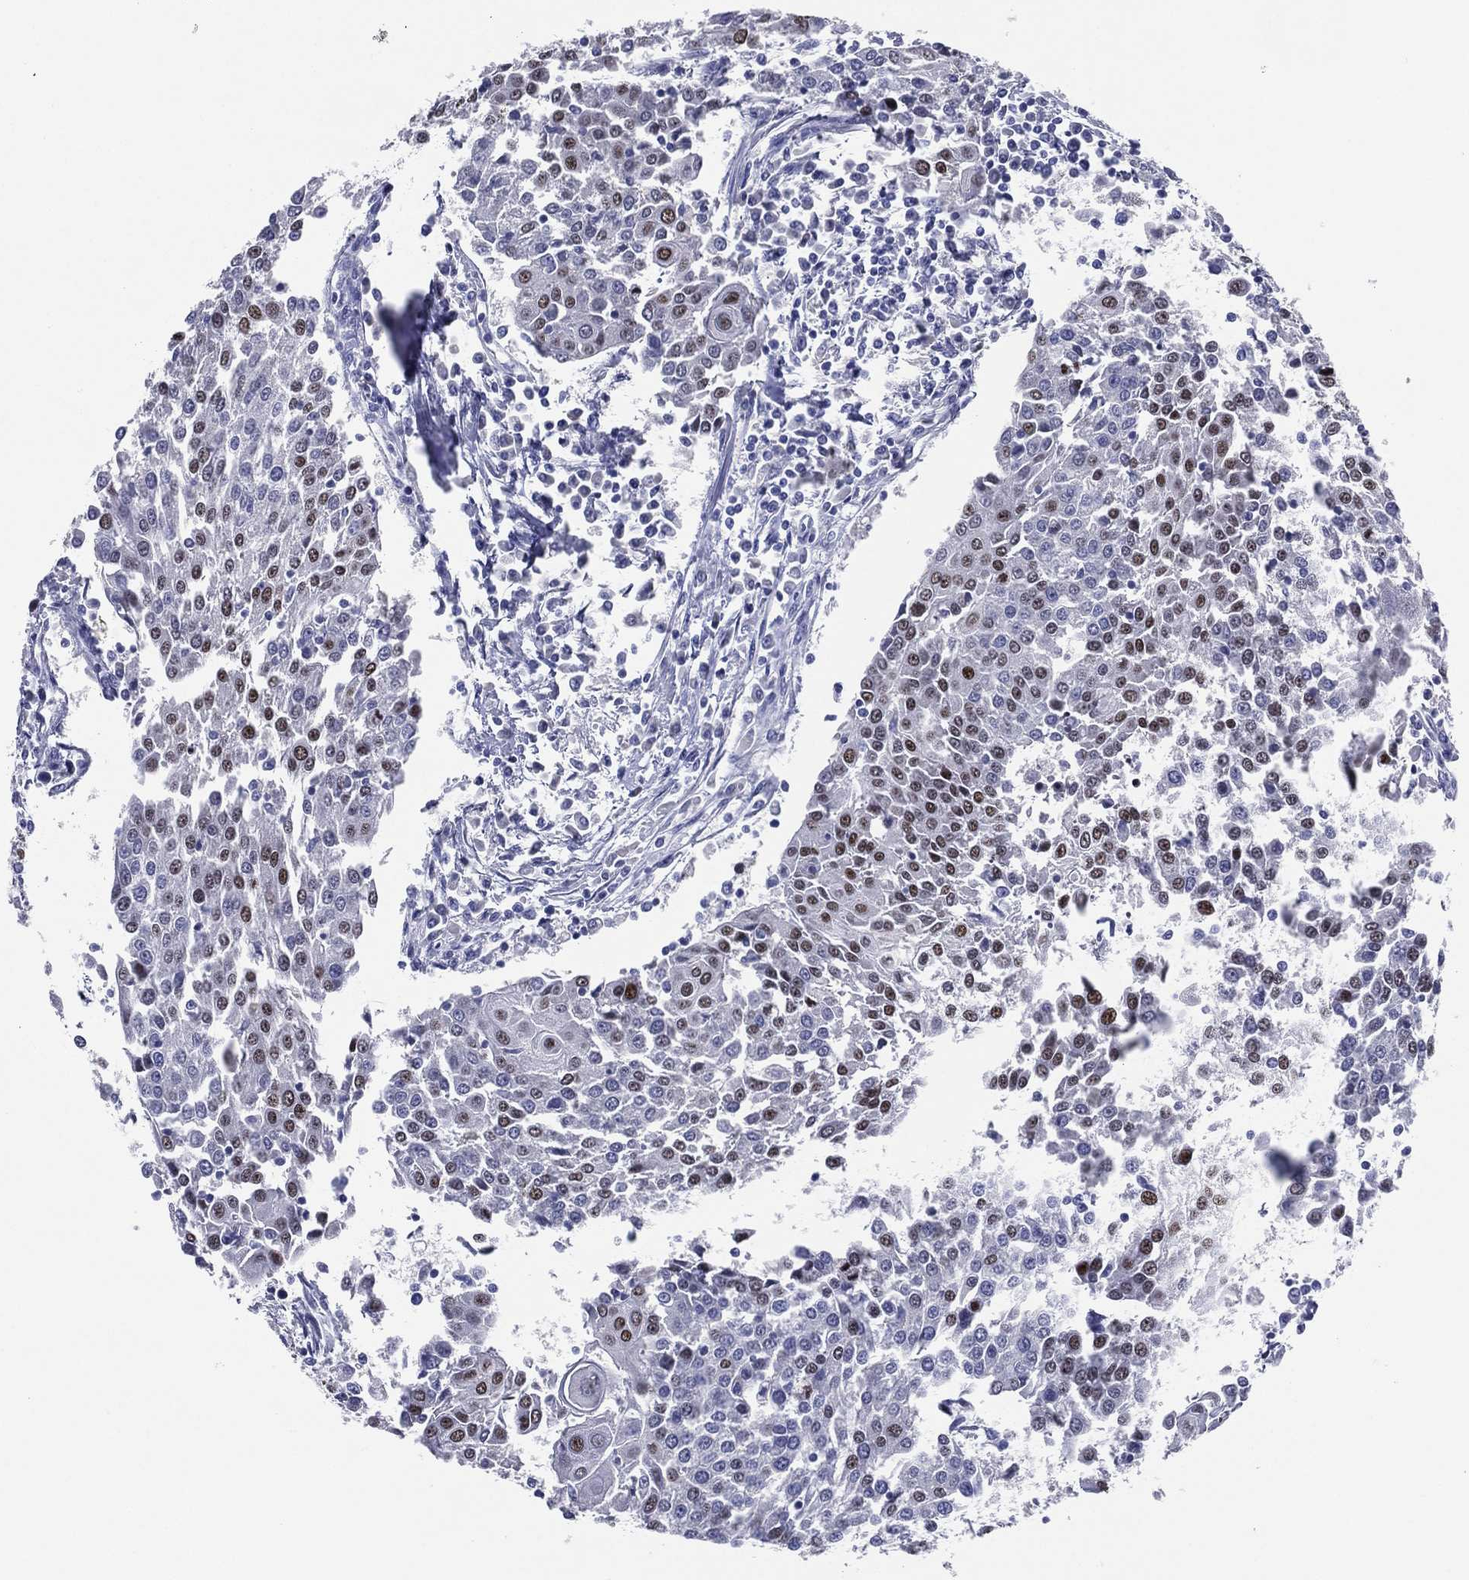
{"staining": {"intensity": "strong", "quantity": "<25%", "location": "nuclear"}, "tissue": "urothelial cancer", "cell_type": "Tumor cells", "image_type": "cancer", "snomed": [{"axis": "morphology", "description": "Urothelial carcinoma, High grade"}, {"axis": "topography", "description": "Urinary bladder"}], "caption": "There is medium levels of strong nuclear positivity in tumor cells of high-grade urothelial carcinoma, as demonstrated by immunohistochemical staining (brown color).", "gene": "TFAP2A", "patient": {"sex": "female", "age": 85}}